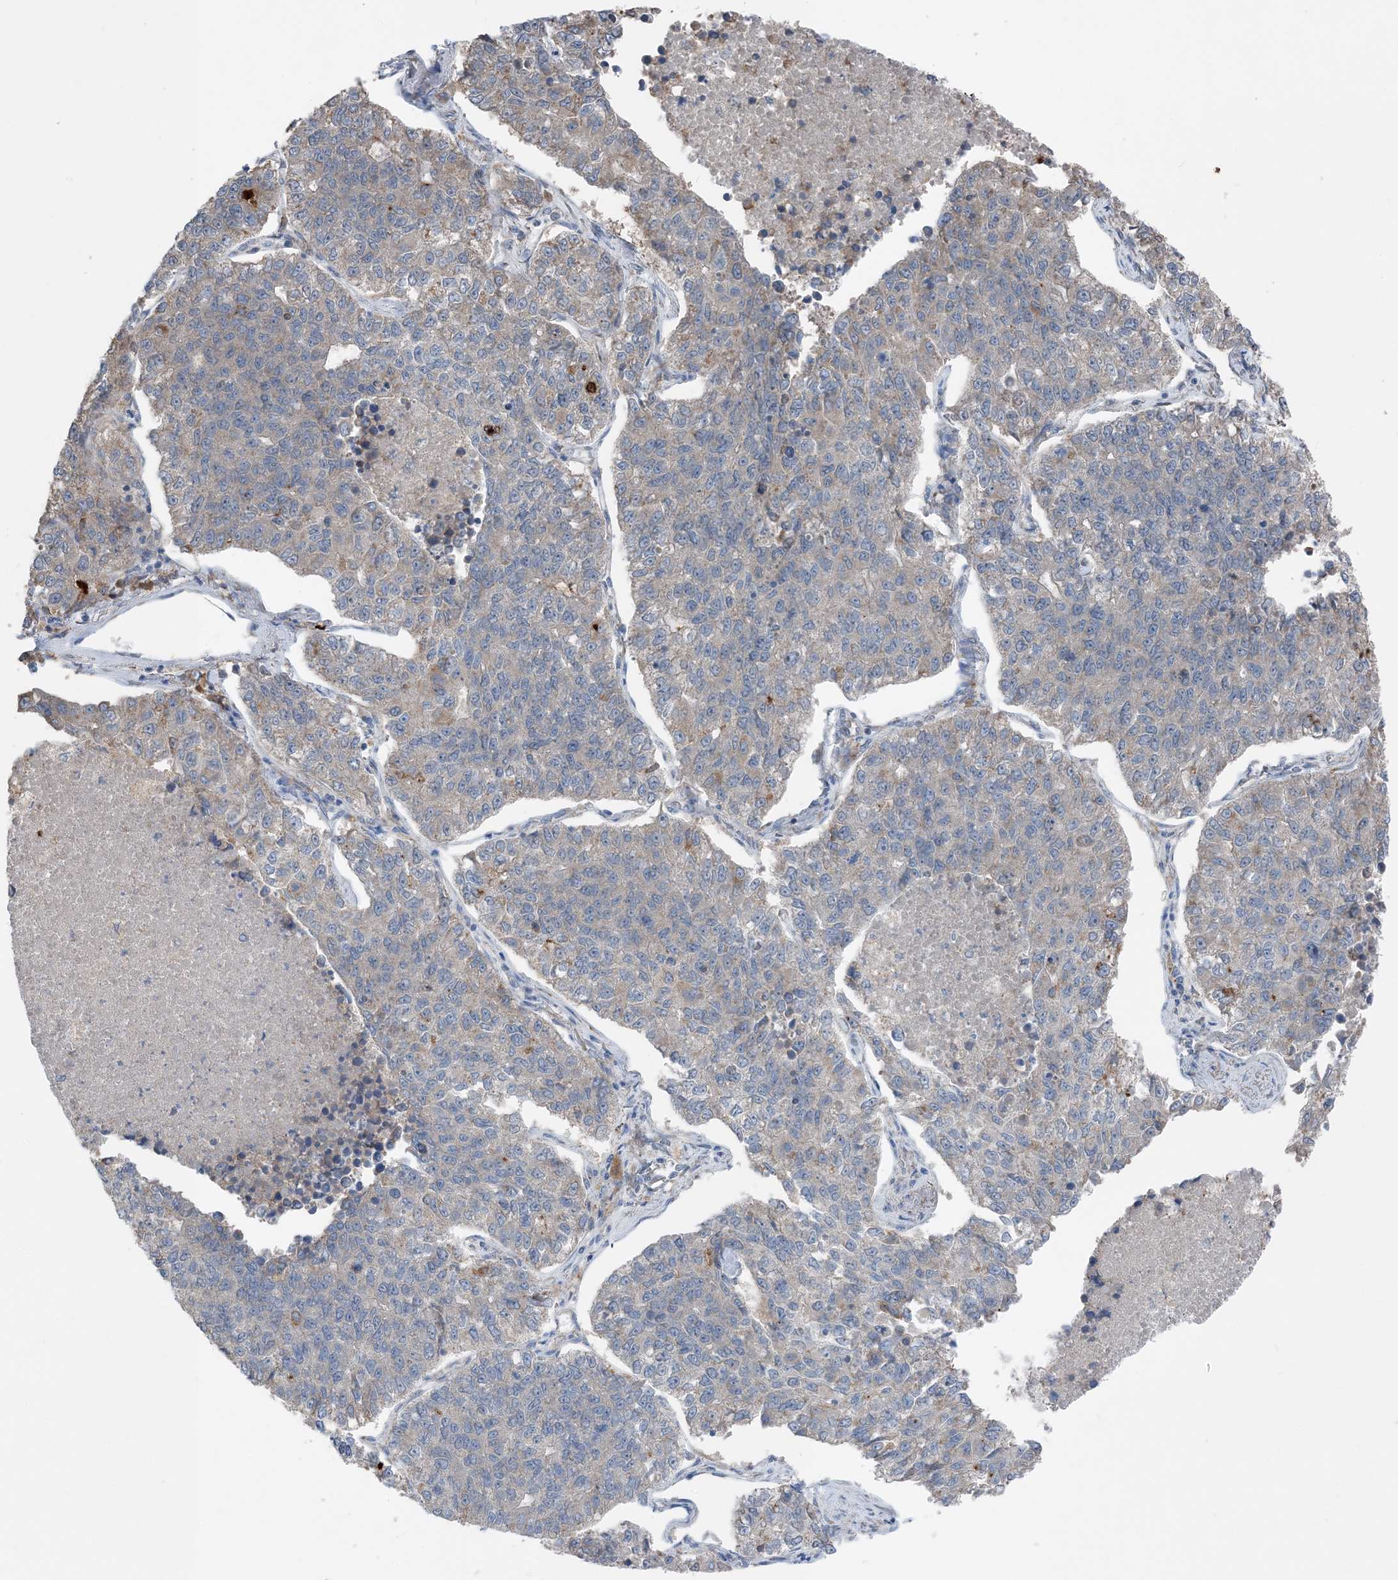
{"staining": {"intensity": "negative", "quantity": "none", "location": "none"}, "tissue": "lung cancer", "cell_type": "Tumor cells", "image_type": "cancer", "snomed": [{"axis": "morphology", "description": "Adenocarcinoma, NOS"}, {"axis": "topography", "description": "Lung"}], "caption": "An immunohistochemistry (IHC) image of lung cancer (adenocarcinoma) is shown. There is no staining in tumor cells of lung cancer (adenocarcinoma). (DAB immunohistochemistry (IHC), high magnification).", "gene": "DHX30", "patient": {"sex": "male", "age": 49}}